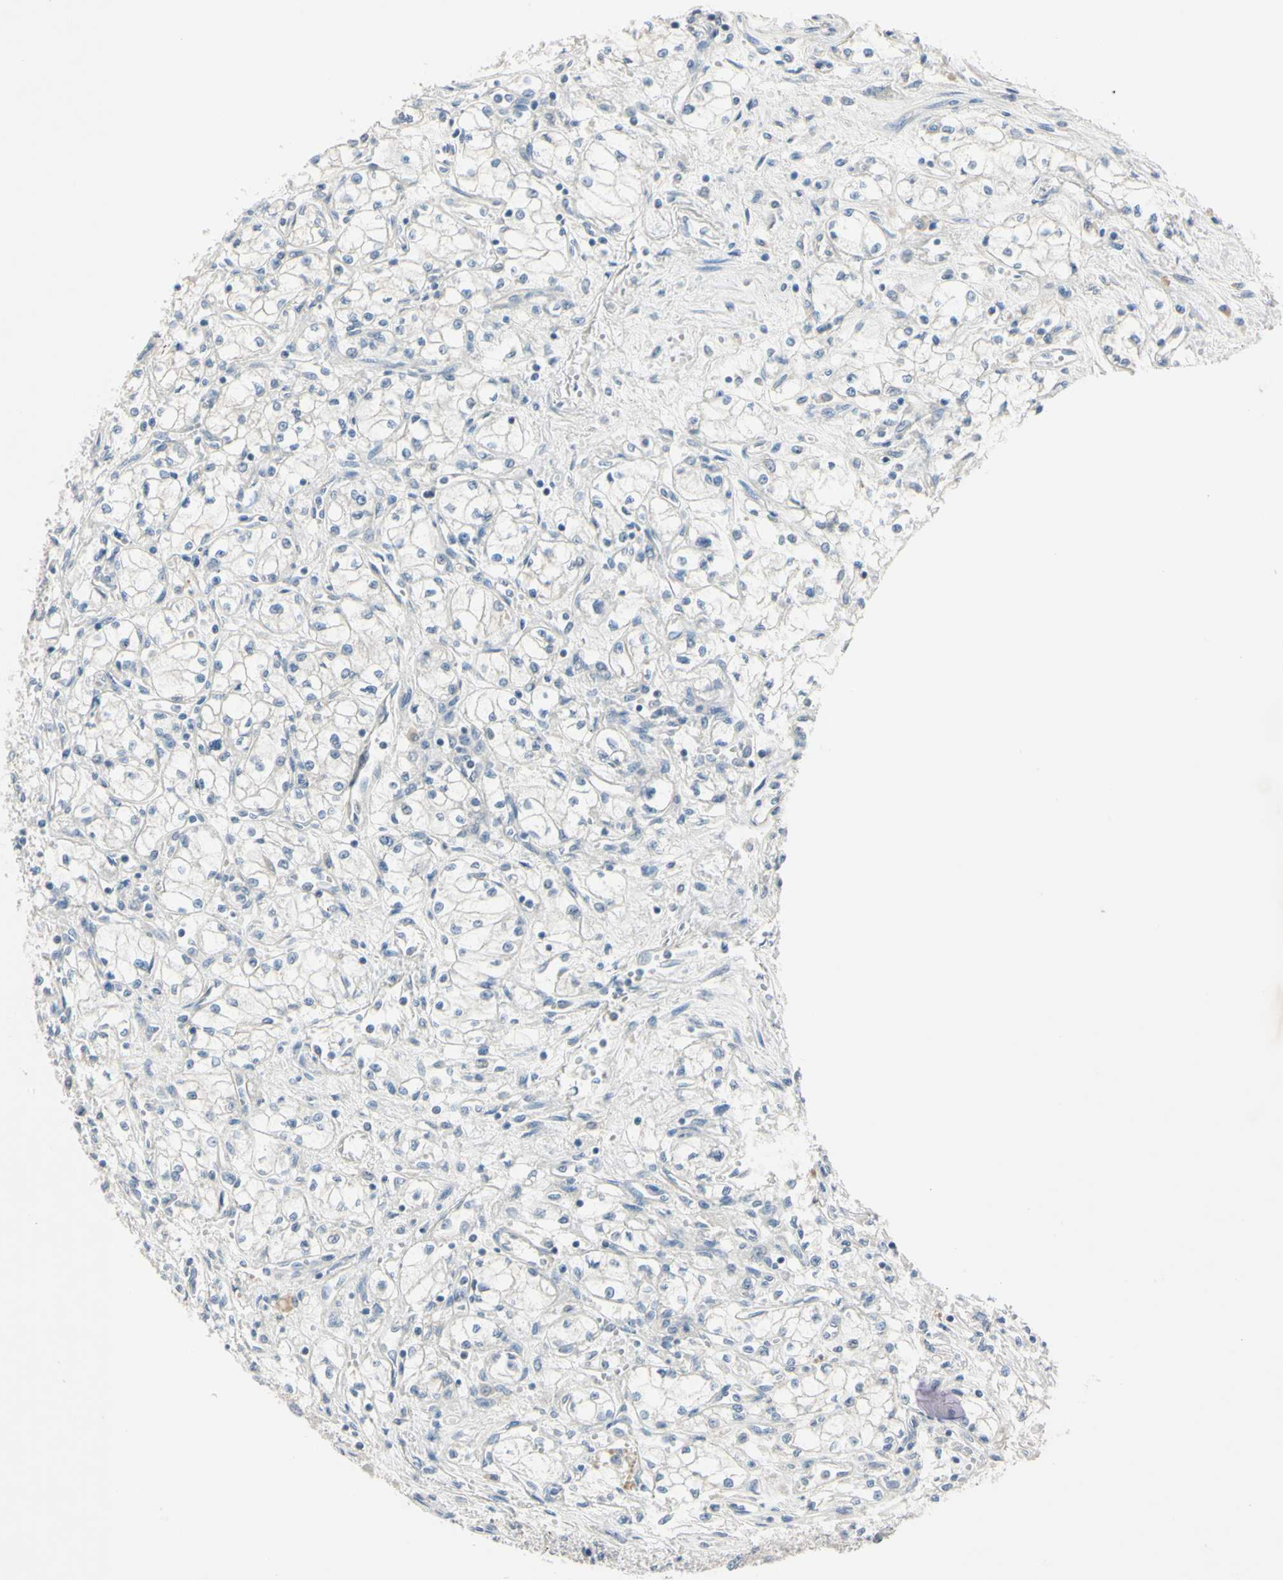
{"staining": {"intensity": "negative", "quantity": "none", "location": "none"}, "tissue": "renal cancer", "cell_type": "Tumor cells", "image_type": "cancer", "snomed": [{"axis": "morphology", "description": "Normal tissue, NOS"}, {"axis": "morphology", "description": "Adenocarcinoma, NOS"}, {"axis": "topography", "description": "Kidney"}], "caption": "Protein analysis of adenocarcinoma (renal) reveals no significant expression in tumor cells.", "gene": "AATK", "patient": {"sex": "male", "age": 59}}